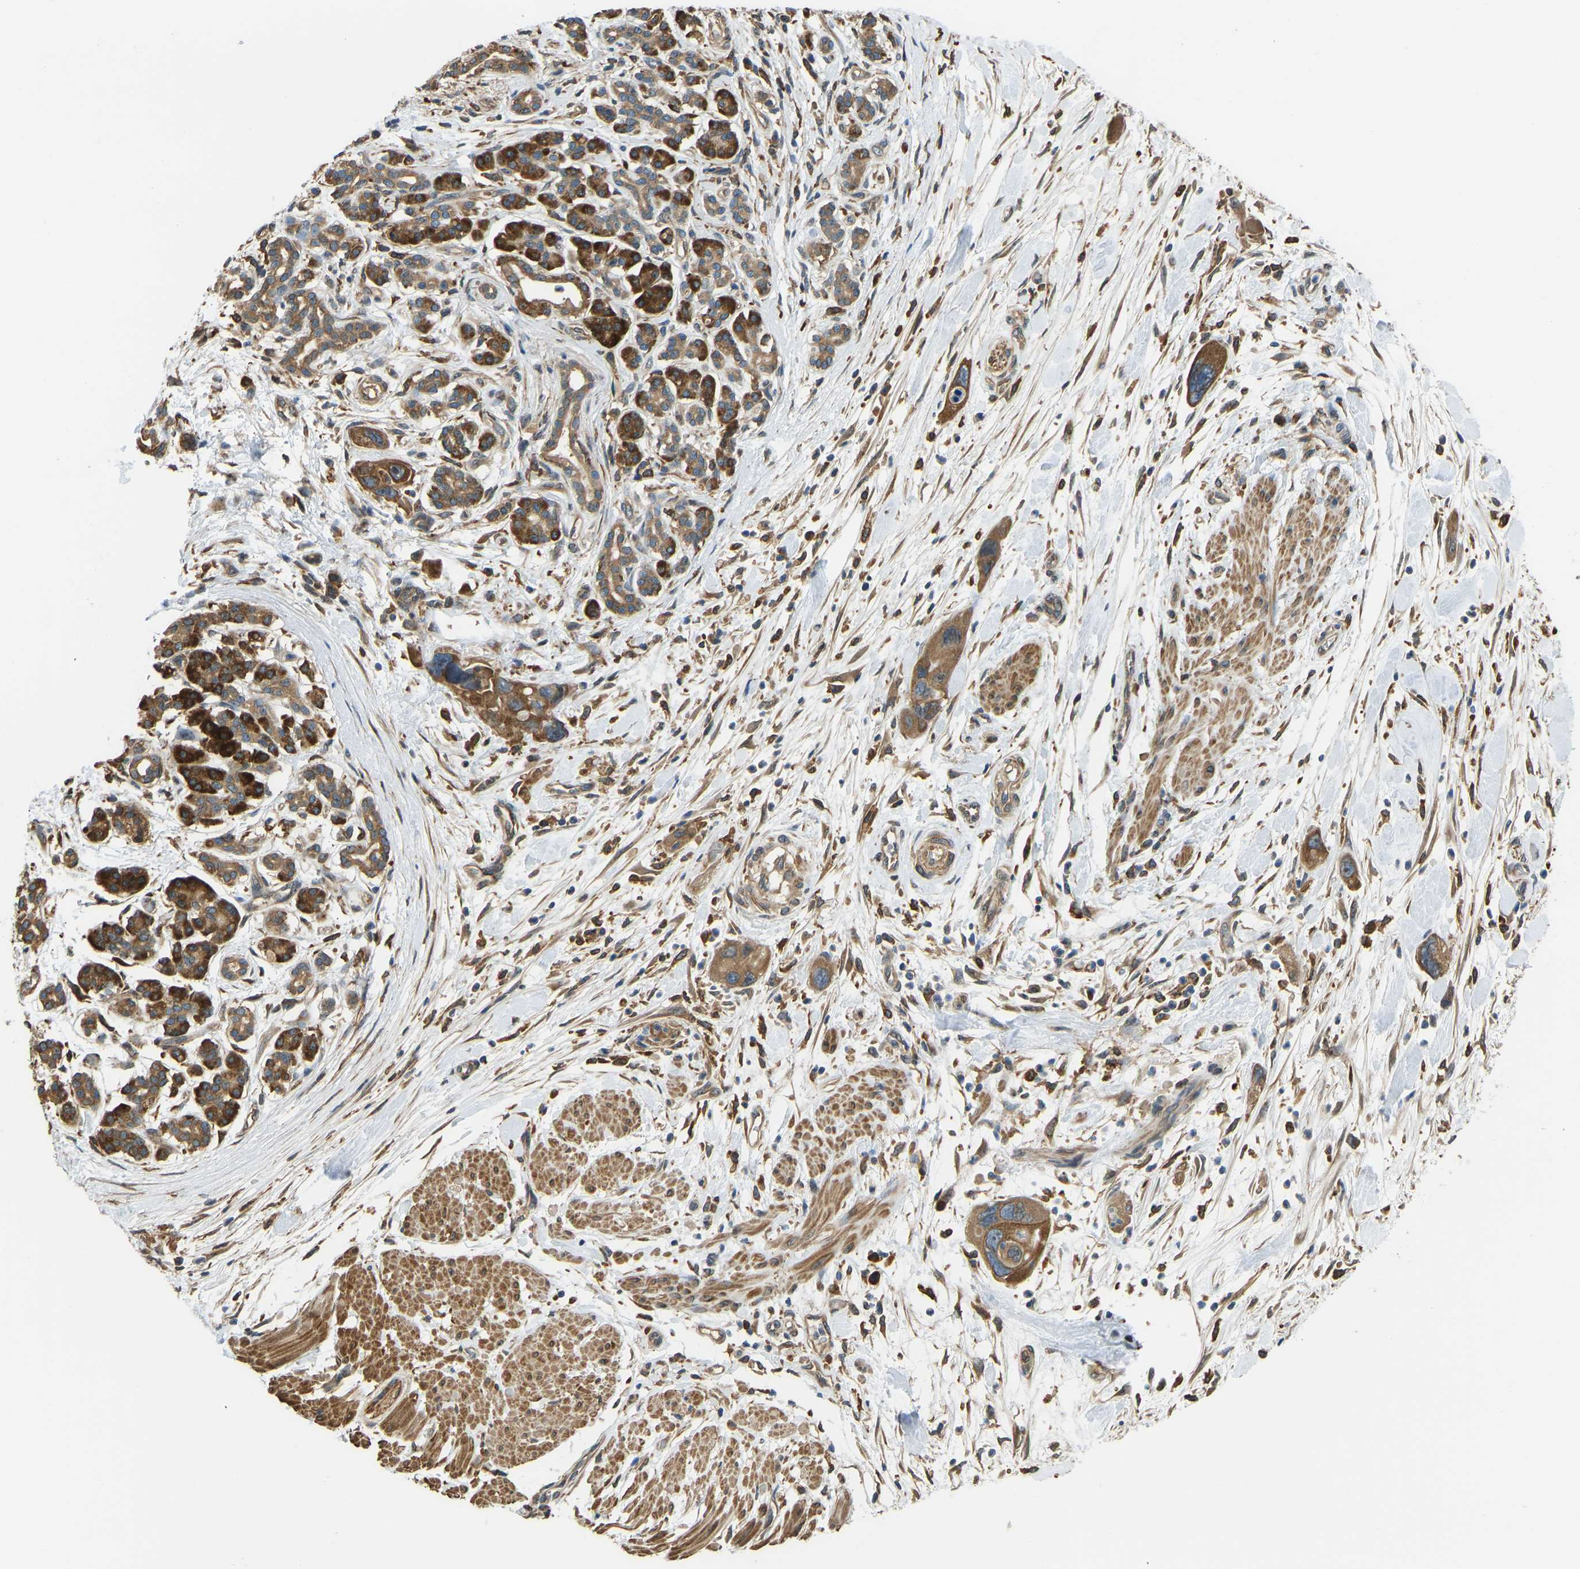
{"staining": {"intensity": "moderate", "quantity": ">75%", "location": "cytoplasmic/membranous"}, "tissue": "pancreatic cancer", "cell_type": "Tumor cells", "image_type": "cancer", "snomed": [{"axis": "morphology", "description": "Normal tissue, NOS"}, {"axis": "morphology", "description": "Adenocarcinoma, NOS"}, {"axis": "topography", "description": "Pancreas"}], "caption": "Tumor cells reveal medium levels of moderate cytoplasmic/membranous positivity in about >75% of cells in human pancreatic cancer.", "gene": "OS9", "patient": {"sex": "female", "age": 71}}